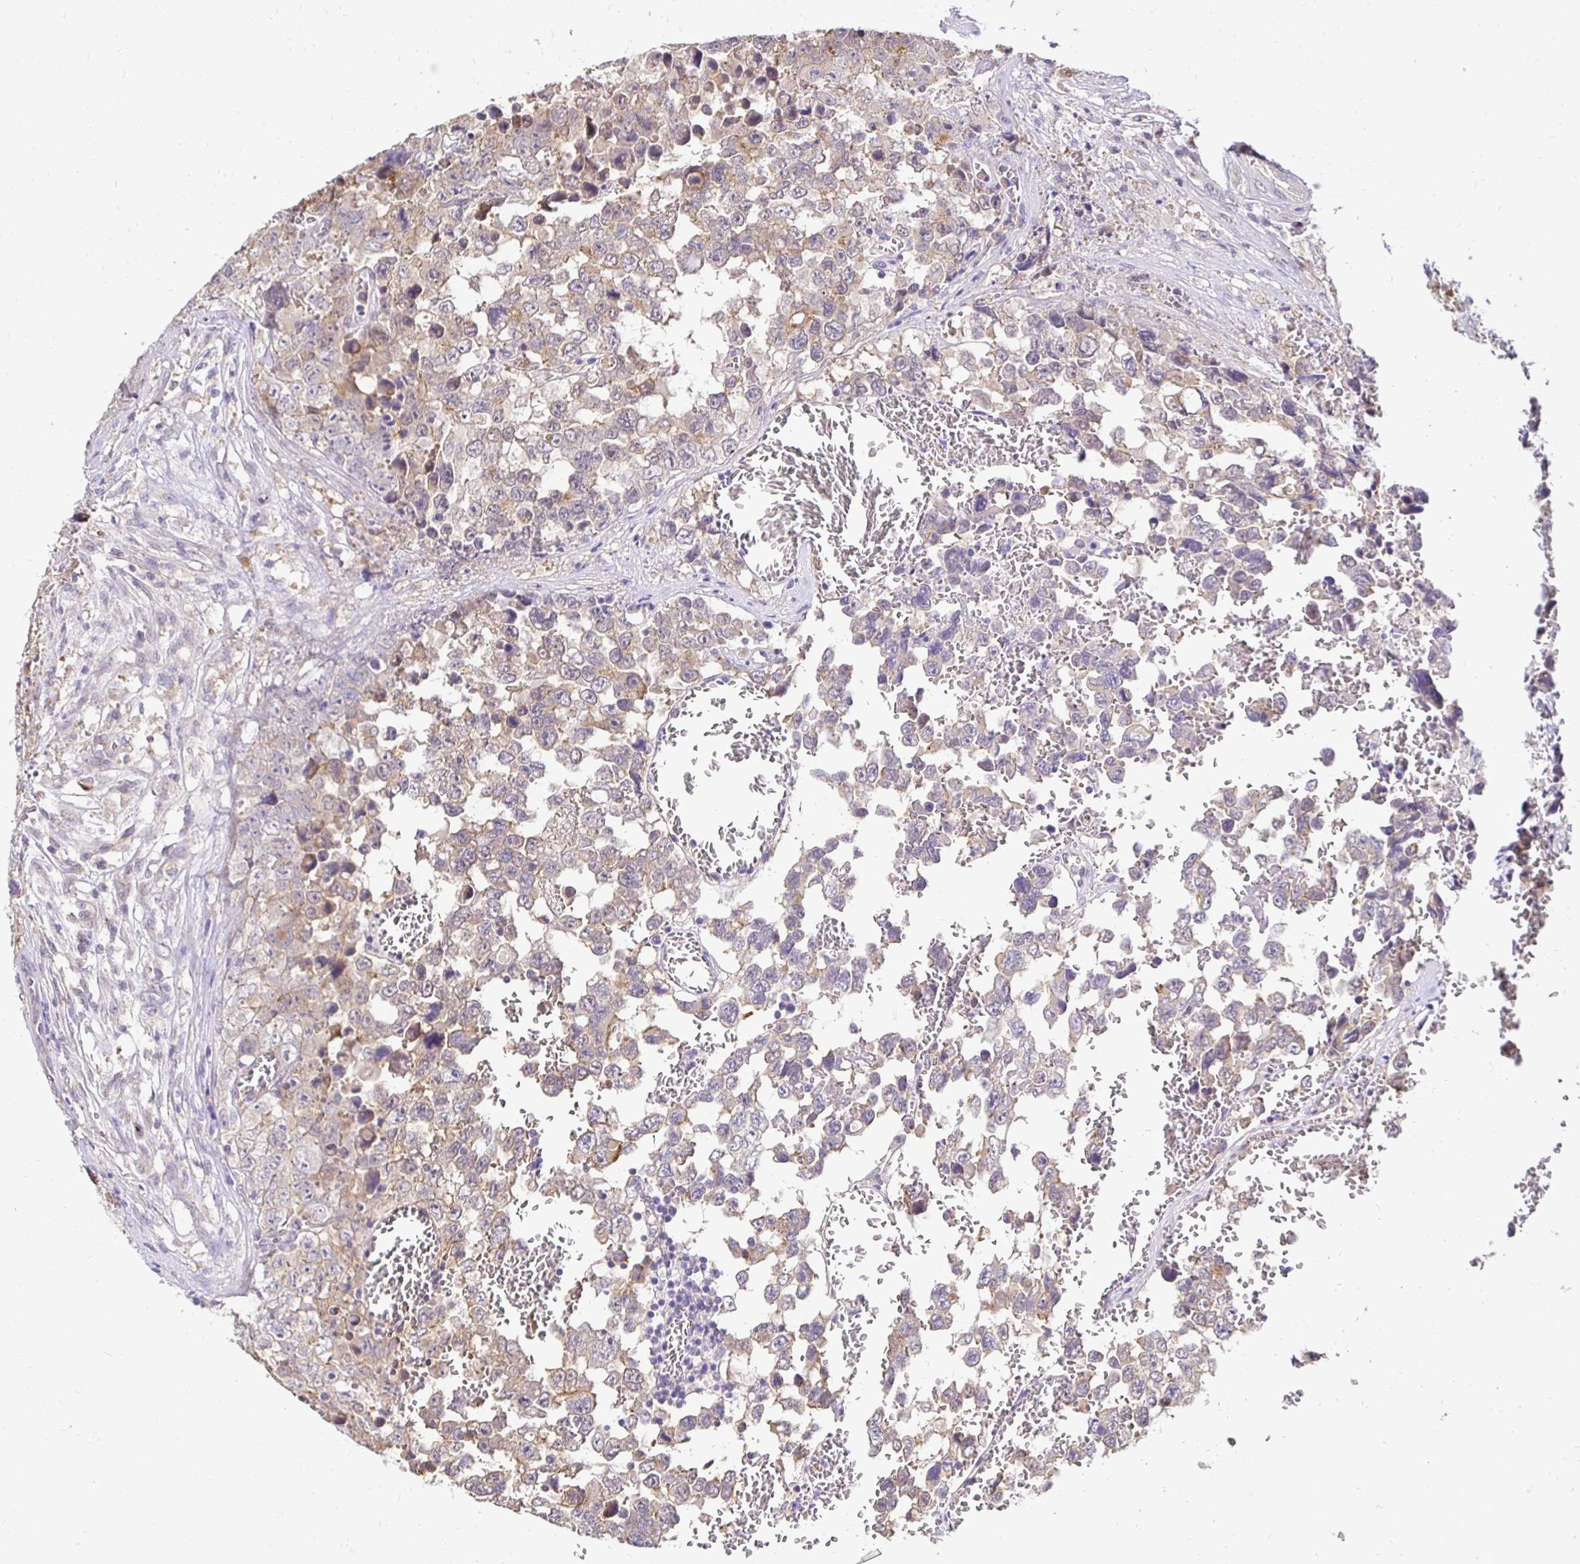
{"staining": {"intensity": "weak", "quantity": "<25%", "location": "cytoplasmic/membranous"}, "tissue": "testis cancer", "cell_type": "Tumor cells", "image_type": "cancer", "snomed": [{"axis": "morphology", "description": "Carcinoma, Embryonal, NOS"}, {"axis": "topography", "description": "Testis"}], "caption": "Tumor cells are negative for brown protein staining in embryonal carcinoma (testis).", "gene": "SLC9A1", "patient": {"sex": "male", "age": 18}}